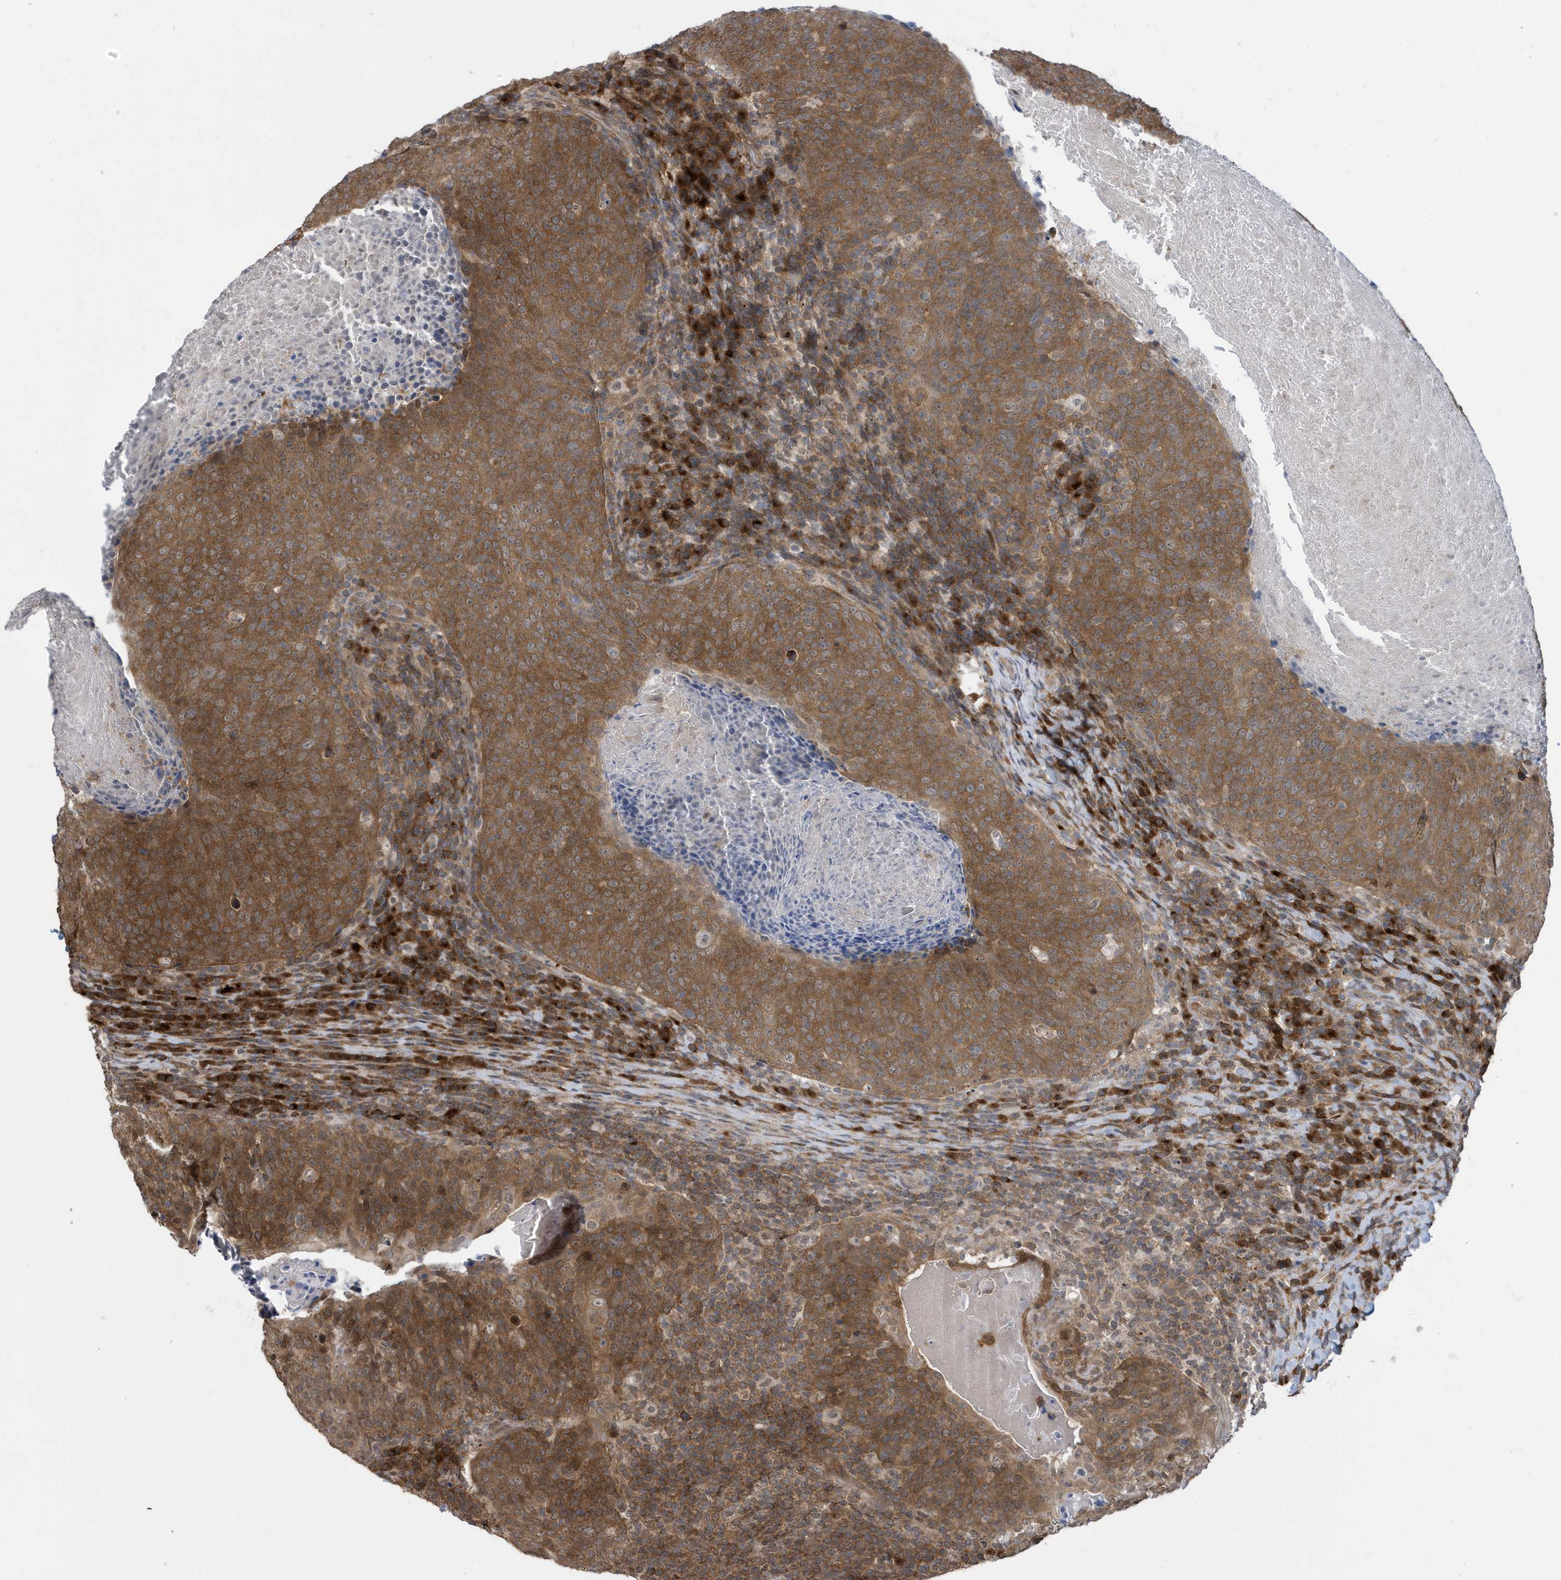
{"staining": {"intensity": "moderate", "quantity": ">75%", "location": "cytoplasmic/membranous"}, "tissue": "head and neck cancer", "cell_type": "Tumor cells", "image_type": "cancer", "snomed": [{"axis": "morphology", "description": "Squamous cell carcinoma, NOS"}, {"axis": "morphology", "description": "Squamous cell carcinoma, metastatic, NOS"}, {"axis": "topography", "description": "Lymph node"}, {"axis": "topography", "description": "Head-Neck"}], "caption": "A brown stain shows moderate cytoplasmic/membranous staining of a protein in human metastatic squamous cell carcinoma (head and neck) tumor cells. (DAB (3,3'-diaminobenzidine) IHC with brightfield microscopy, high magnification).", "gene": "UBQLN1", "patient": {"sex": "male", "age": 62}}